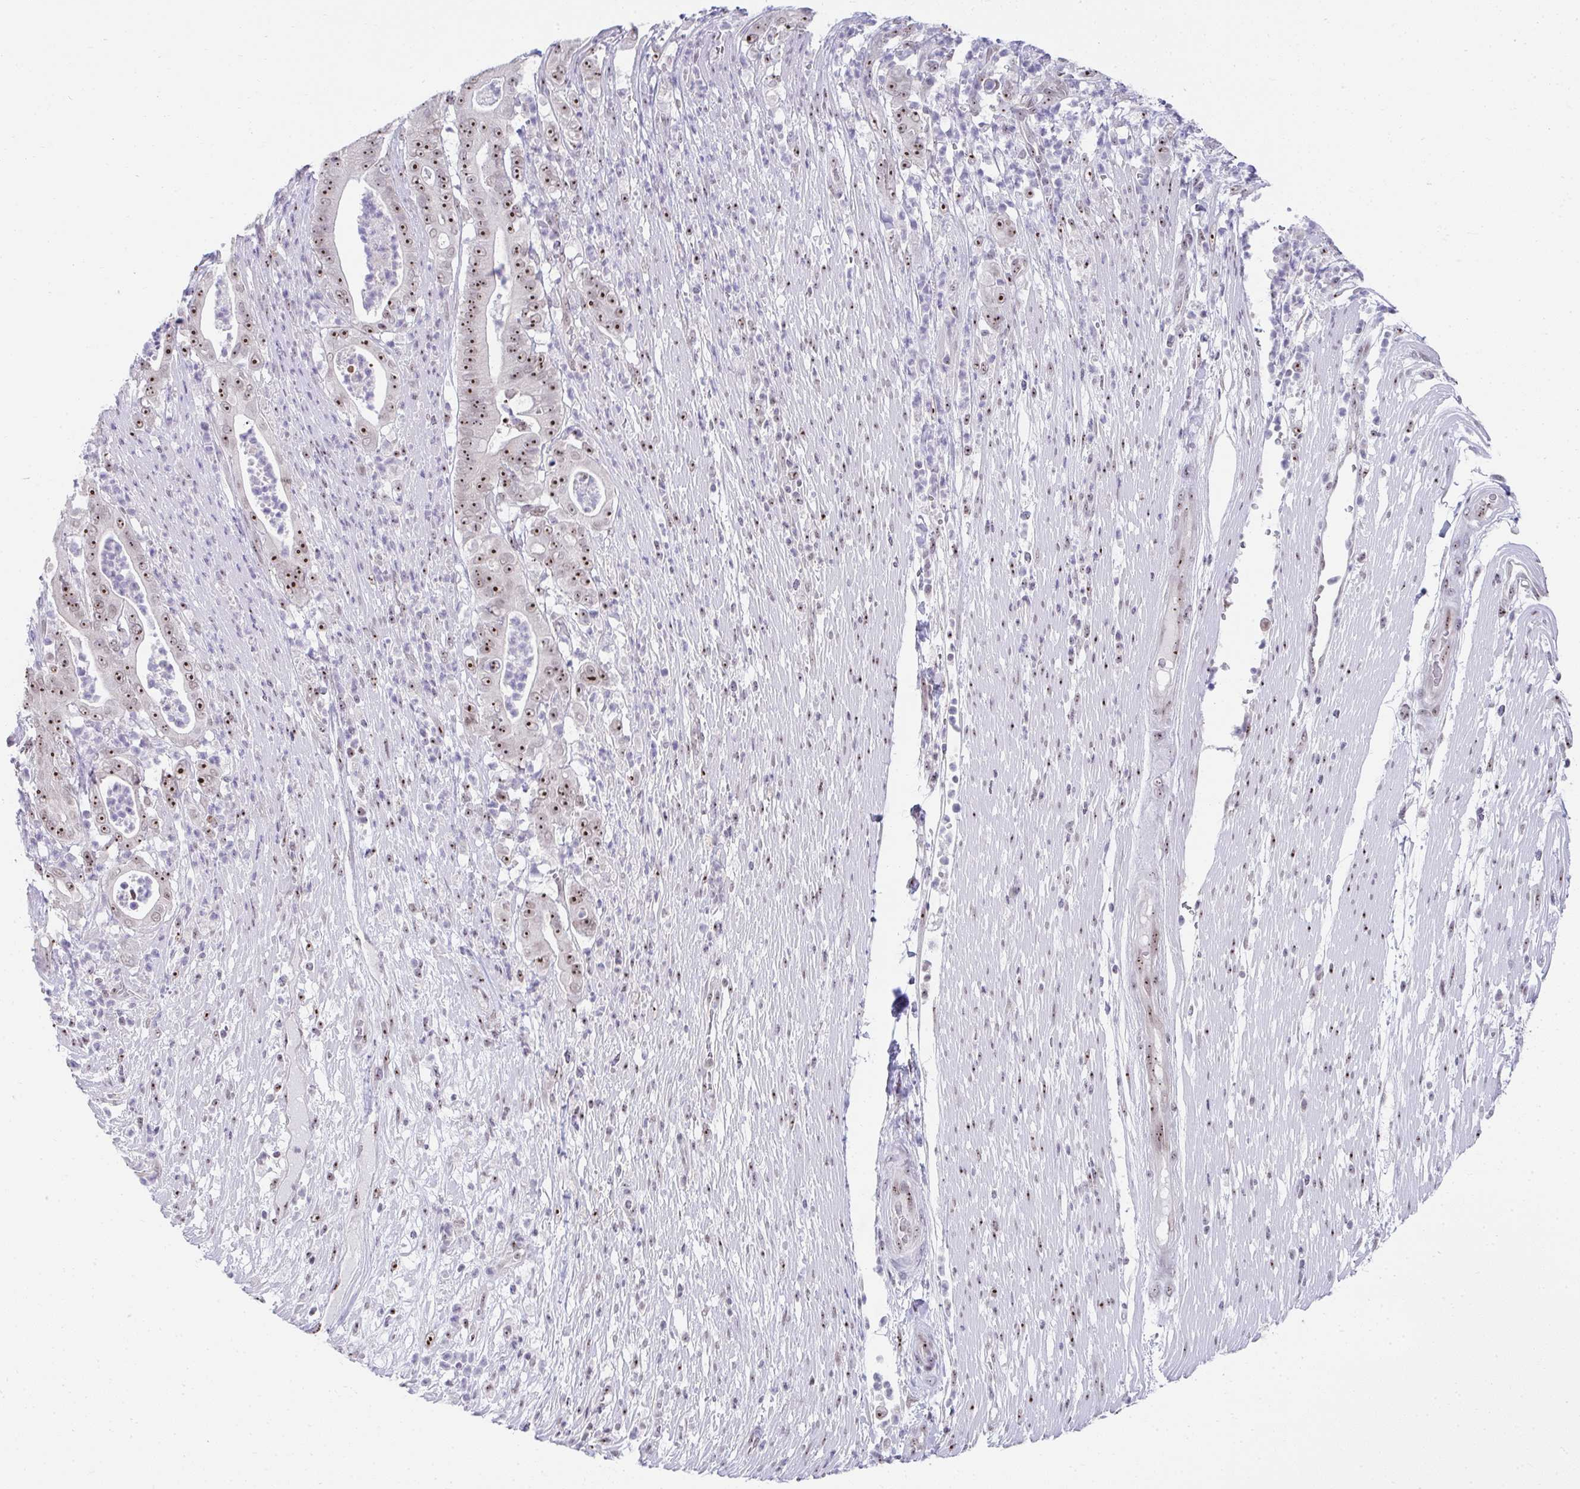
{"staining": {"intensity": "strong", "quantity": ">75%", "location": "nuclear"}, "tissue": "pancreatic cancer", "cell_type": "Tumor cells", "image_type": "cancer", "snomed": [{"axis": "morphology", "description": "Adenocarcinoma, NOS"}, {"axis": "topography", "description": "Pancreas"}], "caption": "A high amount of strong nuclear positivity is present in about >75% of tumor cells in pancreatic cancer tissue.", "gene": "HIRA", "patient": {"sex": "male", "age": 71}}